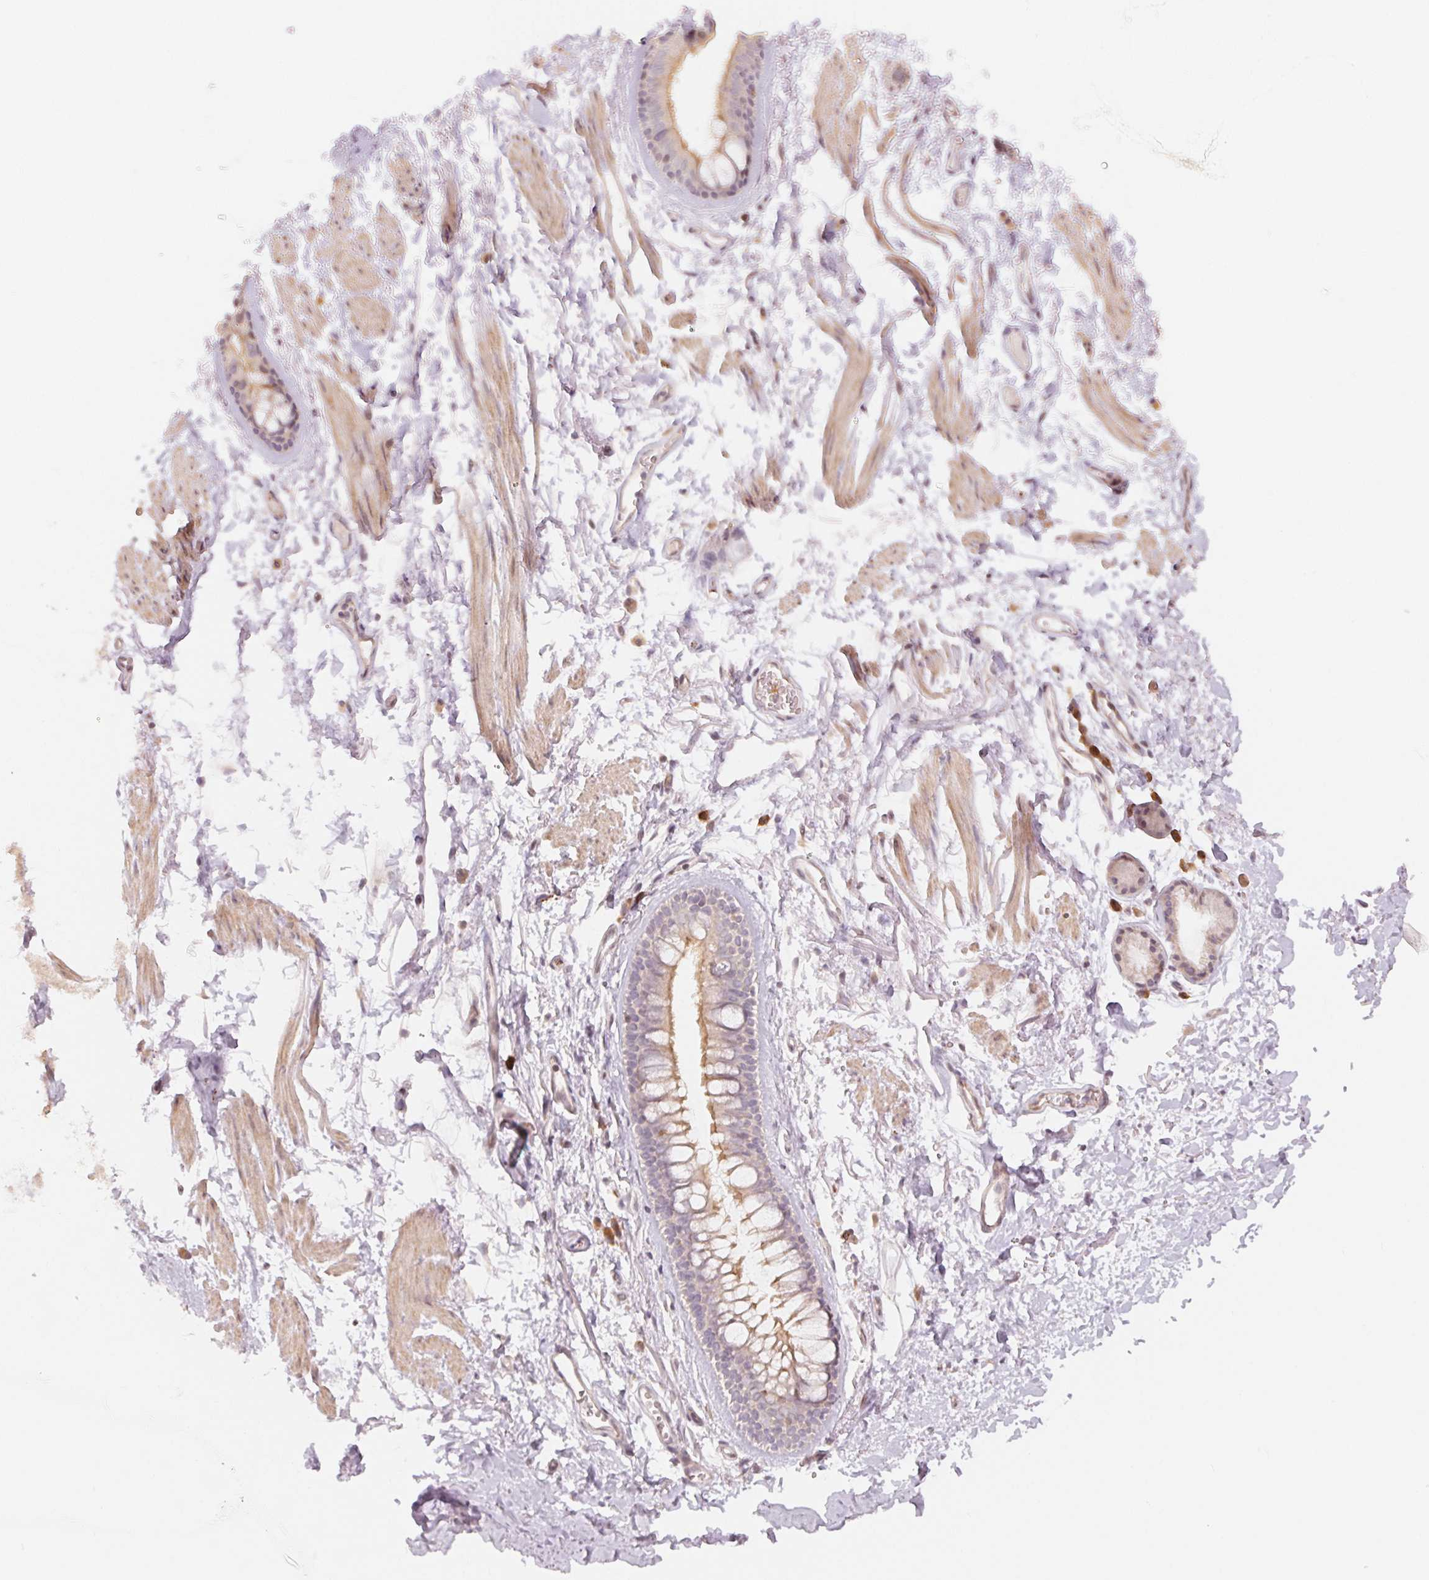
{"staining": {"intensity": "negative", "quantity": "none", "location": "none"}, "tissue": "soft tissue", "cell_type": "Chondrocytes", "image_type": "normal", "snomed": [{"axis": "morphology", "description": "Normal tissue, NOS"}, {"axis": "topography", "description": "Cartilage tissue"}, {"axis": "topography", "description": "Bronchus"}], "caption": "Immunohistochemistry of unremarkable human soft tissue shows no expression in chondrocytes. (DAB immunohistochemistry, high magnification).", "gene": "DENND2C", "patient": {"sex": "female", "age": 79}}